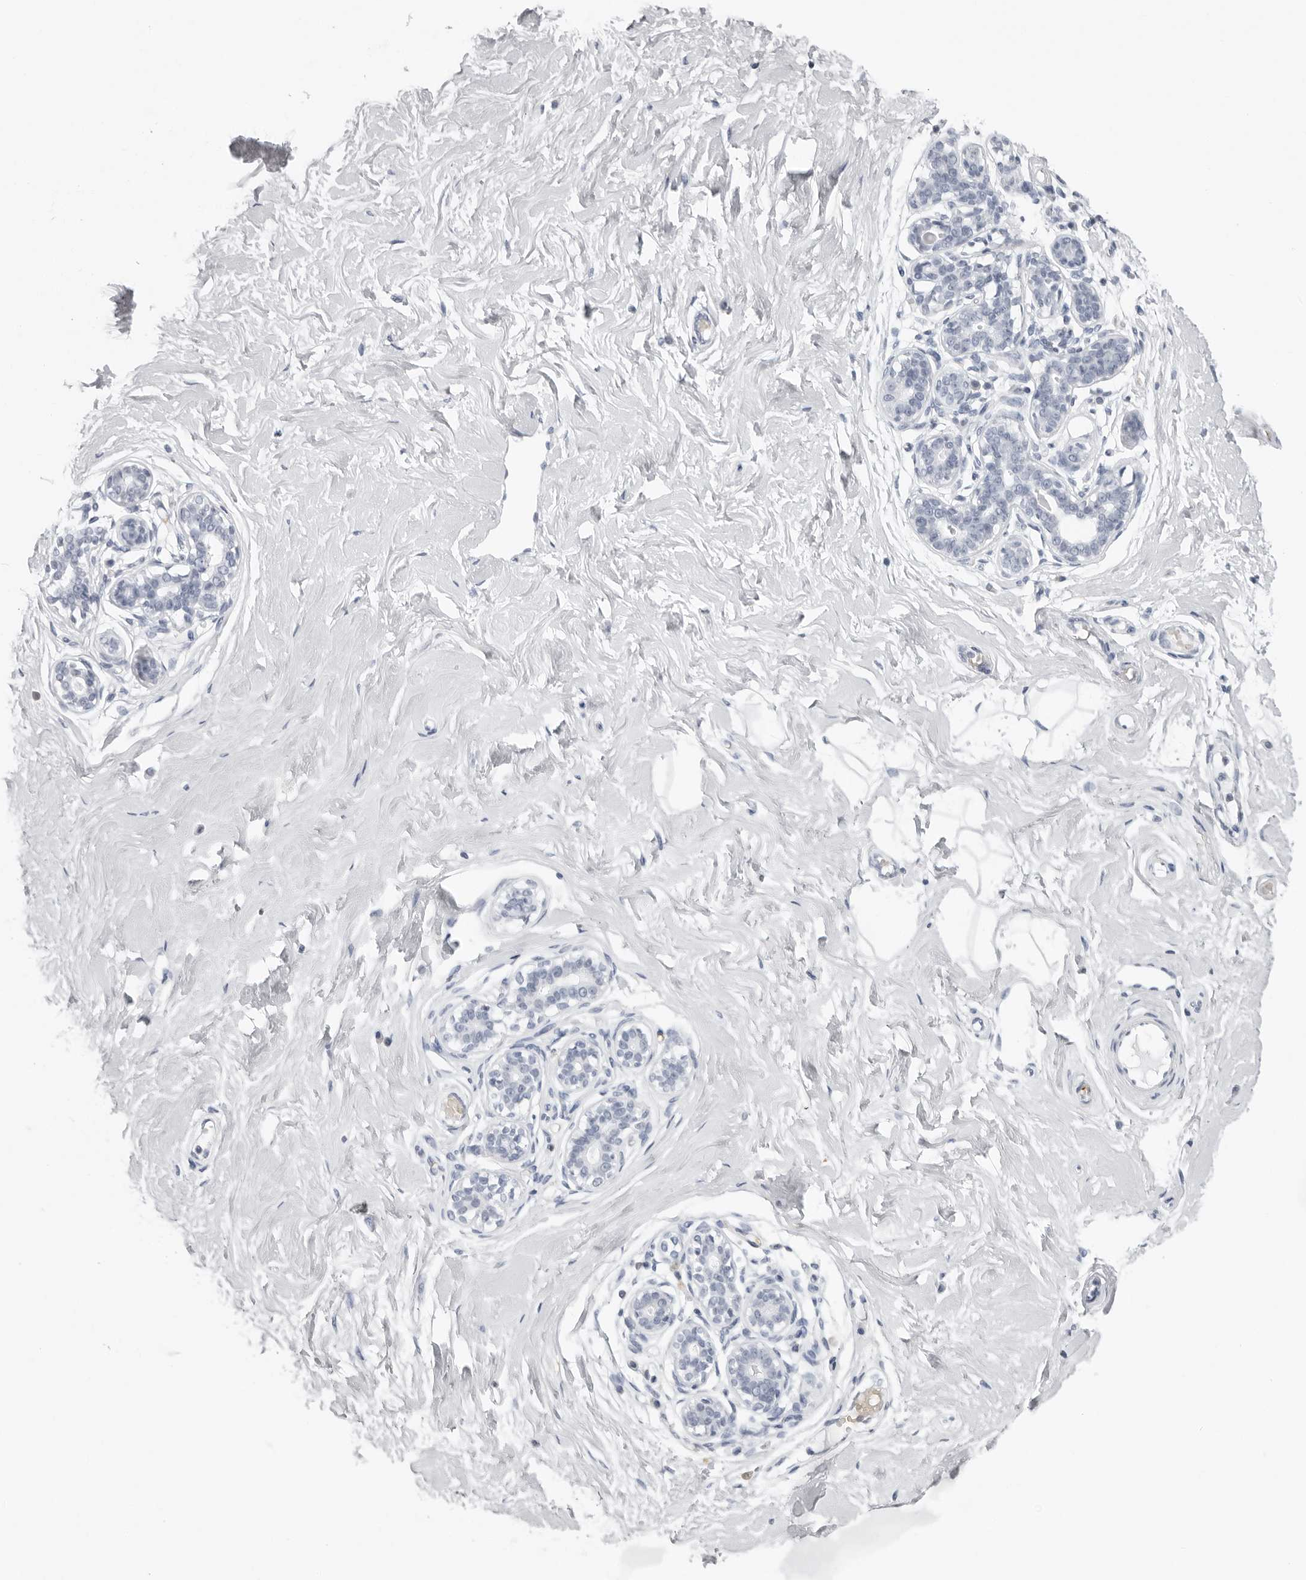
{"staining": {"intensity": "negative", "quantity": "none", "location": "none"}, "tissue": "breast", "cell_type": "Adipocytes", "image_type": "normal", "snomed": [{"axis": "morphology", "description": "Normal tissue, NOS"}, {"axis": "morphology", "description": "Adenoma, NOS"}, {"axis": "topography", "description": "Breast"}], "caption": "Immunohistochemistry (IHC) histopathology image of unremarkable breast: breast stained with DAB (3,3'-diaminobenzidine) exhibits no significant protein expression in adipocytes. (DAB (3,3'-diaminobenzidine) IHC visualized using brightfield microscopy, high magnification).", "gene": "EPB41", "patient": {"sex": "female", "age": 23}}